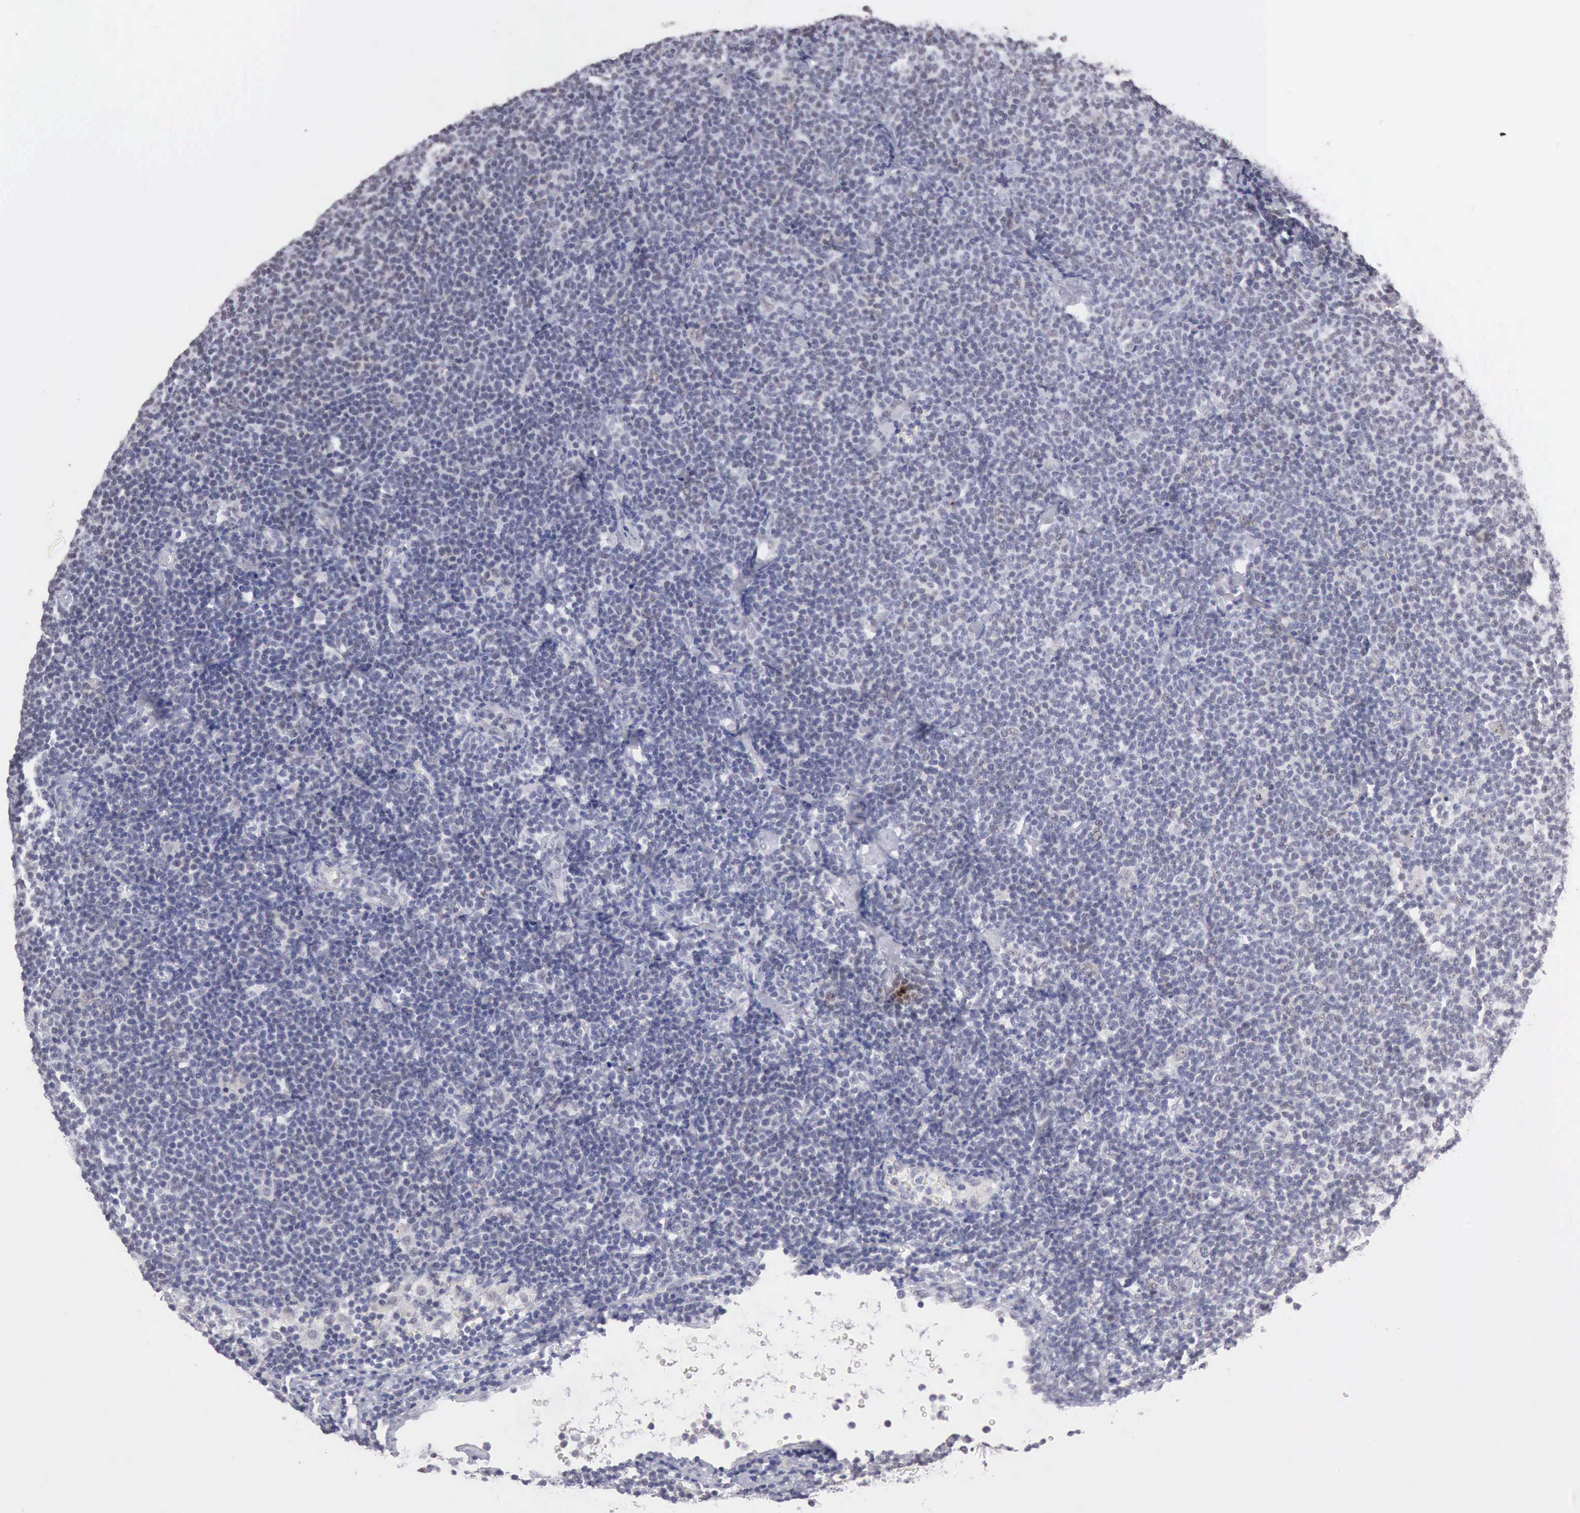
{"staining": {"intensity": "negative", "quantity": "none", "location": "none"}, "tissue": "lymphoma", "cell_type": "Tumor cells", "image_type": "cancer", "snomed": [{"axis": "morphology", "description": "Malignant lymphoma, non-Hodgkin's type, Low grade"}, {"axis": "topography", "description": "Lymph node"}], "caption": "Low-grade malignant lymphoma, non-Hodgkin's type was stained to show a protein in brown. There is no significant staining in tumor cells. The staining is performed using DAB (3,3'-diaminobenzidine) brown chromogen with nuclei counter-stained in using hematoxylin.", "gene": "TAF1", "patient": {"sex": "male", "age": 65}}